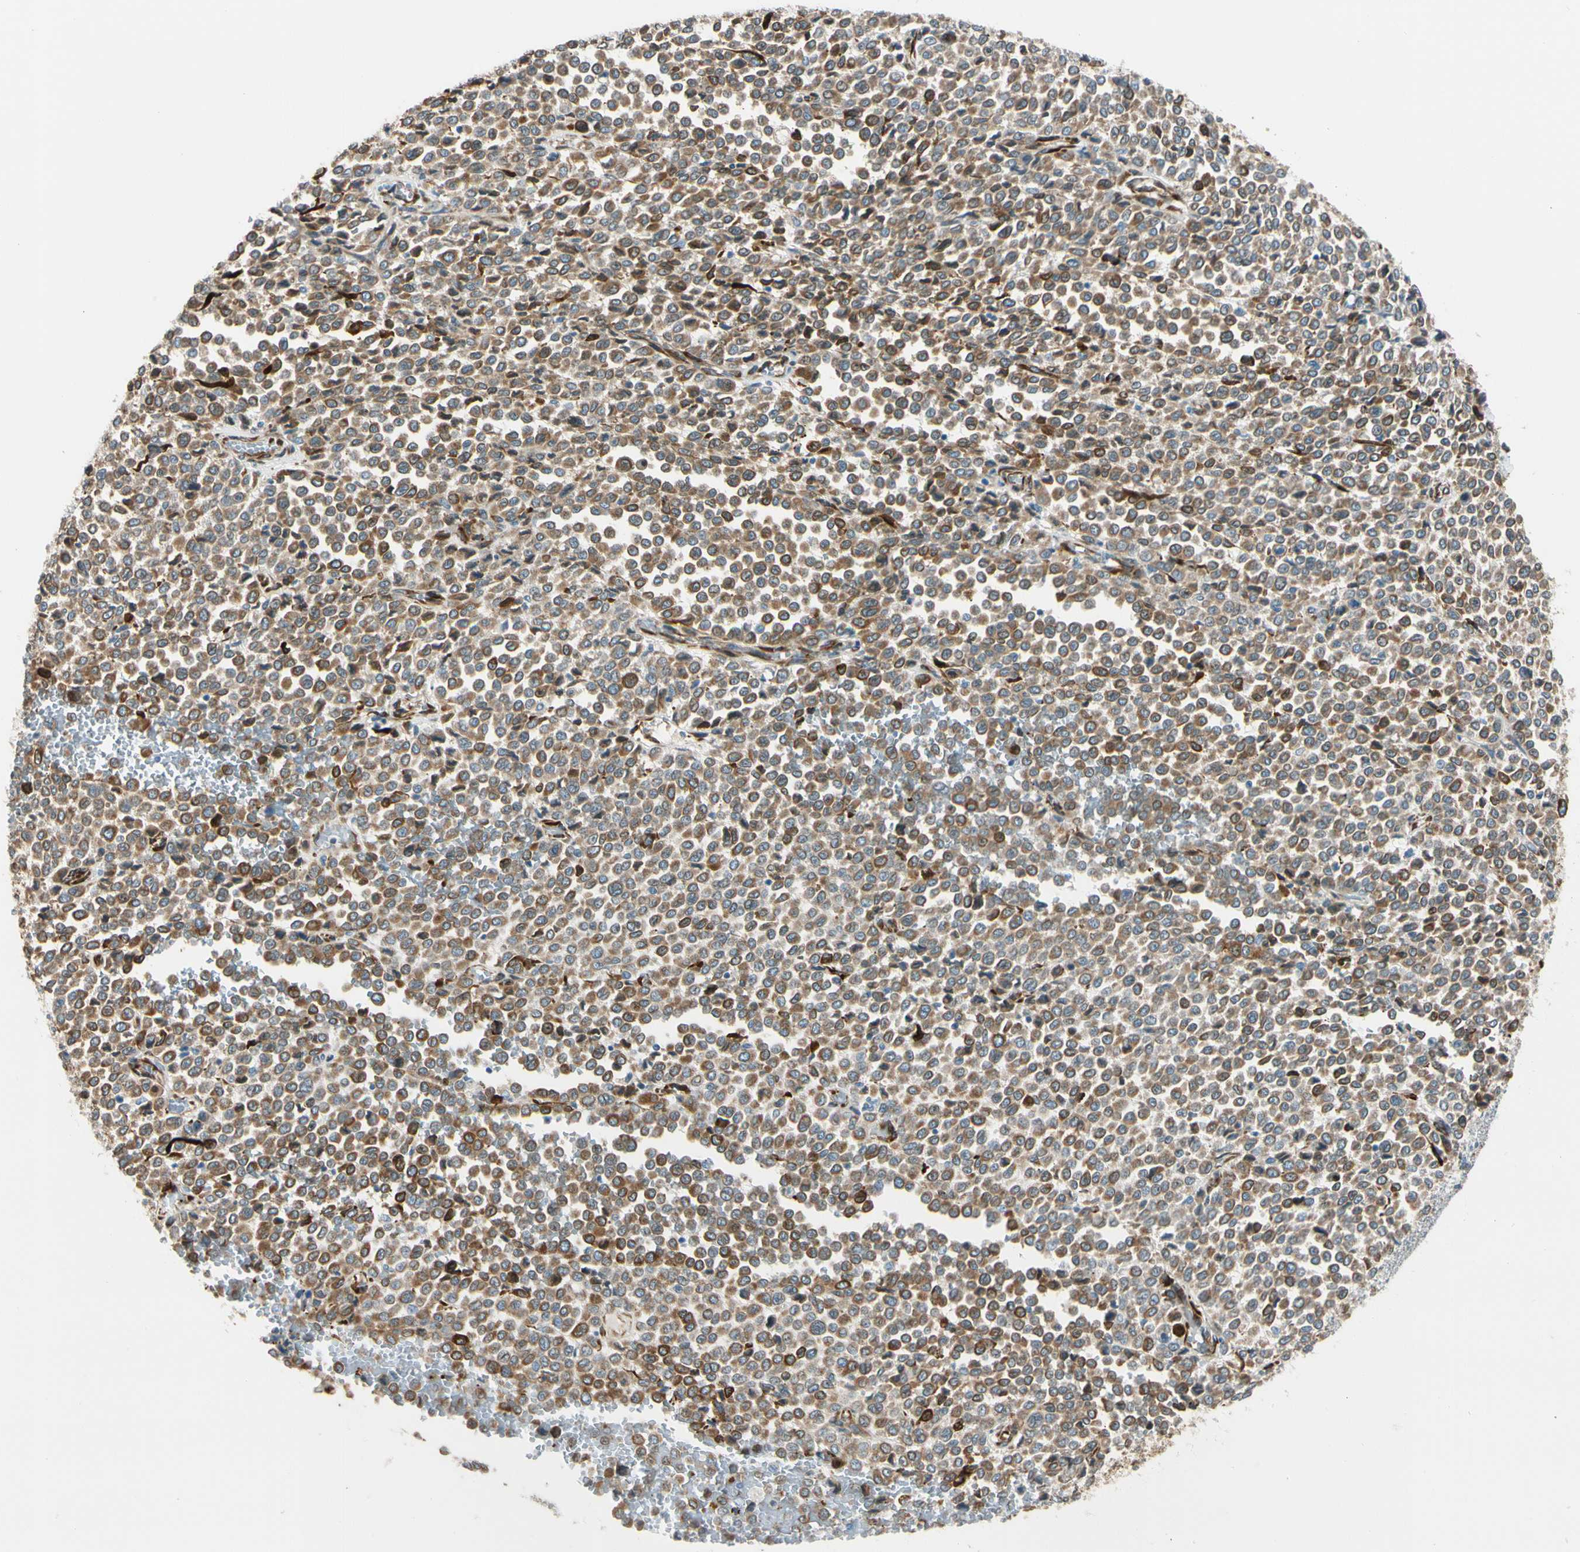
{"staining": {"intensity": "moderate", "quantity": ">75%", "location": "cytoplasmic/membranous"}, "tissue": "melanoma", "cell_type": "Tumor cells", "image_type": "cancer", "snomed": [{"axis": "morphology", "description": "Malignant melanoma, Metastatic site"}, {"axis": "topography", "description": "Pancreas"}], "caption": "Moderate cytoplasmic/membranous positivity for a protein is identified in about >75% of tumor cells of malignant melanoma (metastatic site) using IHC.", "gene": "FKBP7", "patient": {"sex": "female", "age": 30}}